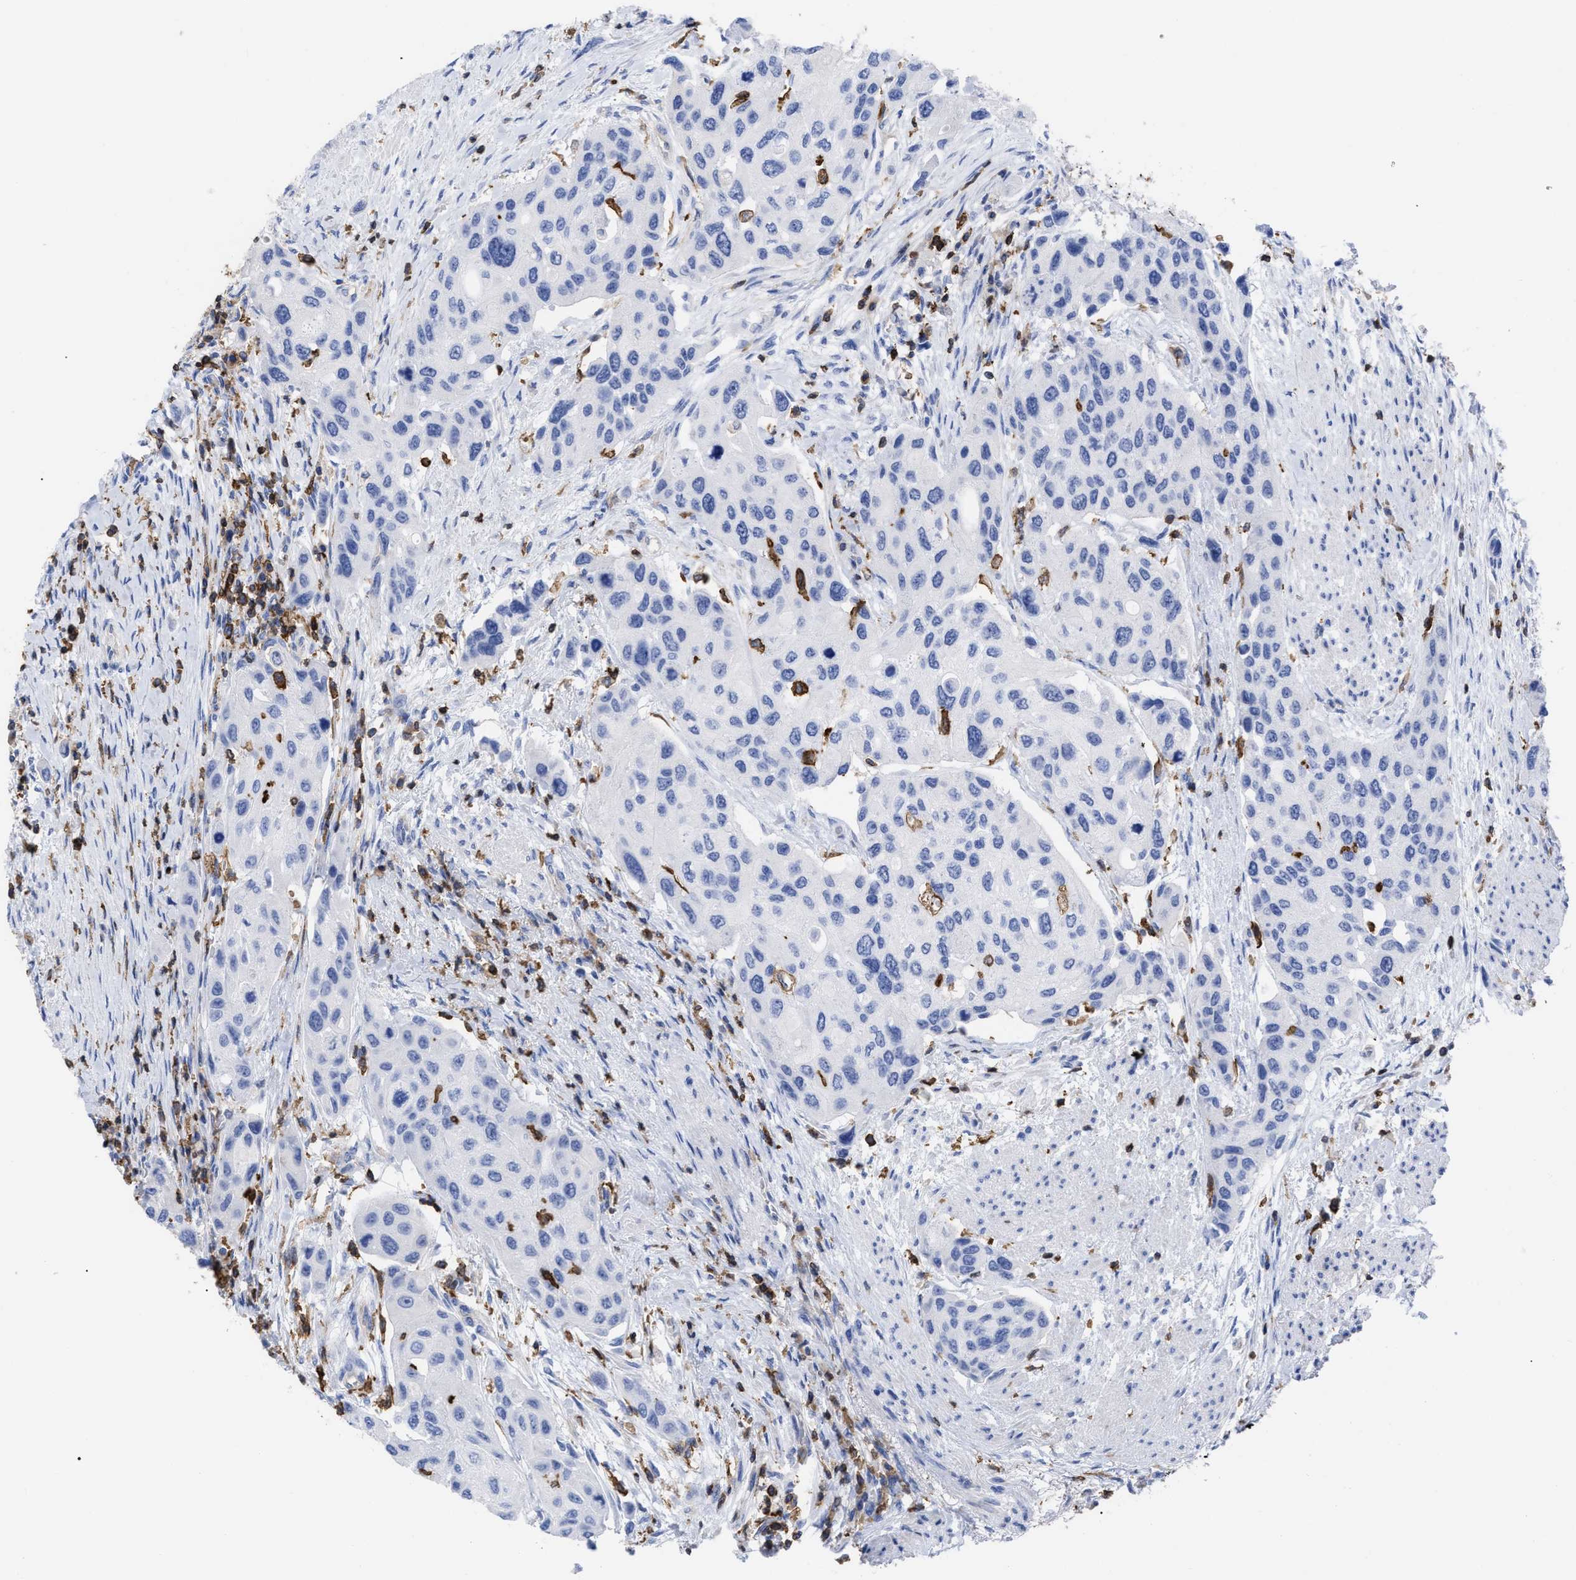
{"staining": {"intensity": "negative", "quantity": "none", "location": "none"}, "tissue": "urothelial cancer", "cell_type": "Tumor cells", "image_type": "cancer", "snomed": [{"axis": "morphology", "description": "Urothelial carcinoma, High grade"}, {"axis": "topography", "description": "Urinary bladder"}], "caption": "Urothelial cancer stained for a protein using immunohistochemistry (IHC) exhibits no positivity tumor cells.", "gene": "HCLS1", "patient": {"sex": "female", "age": 56}}